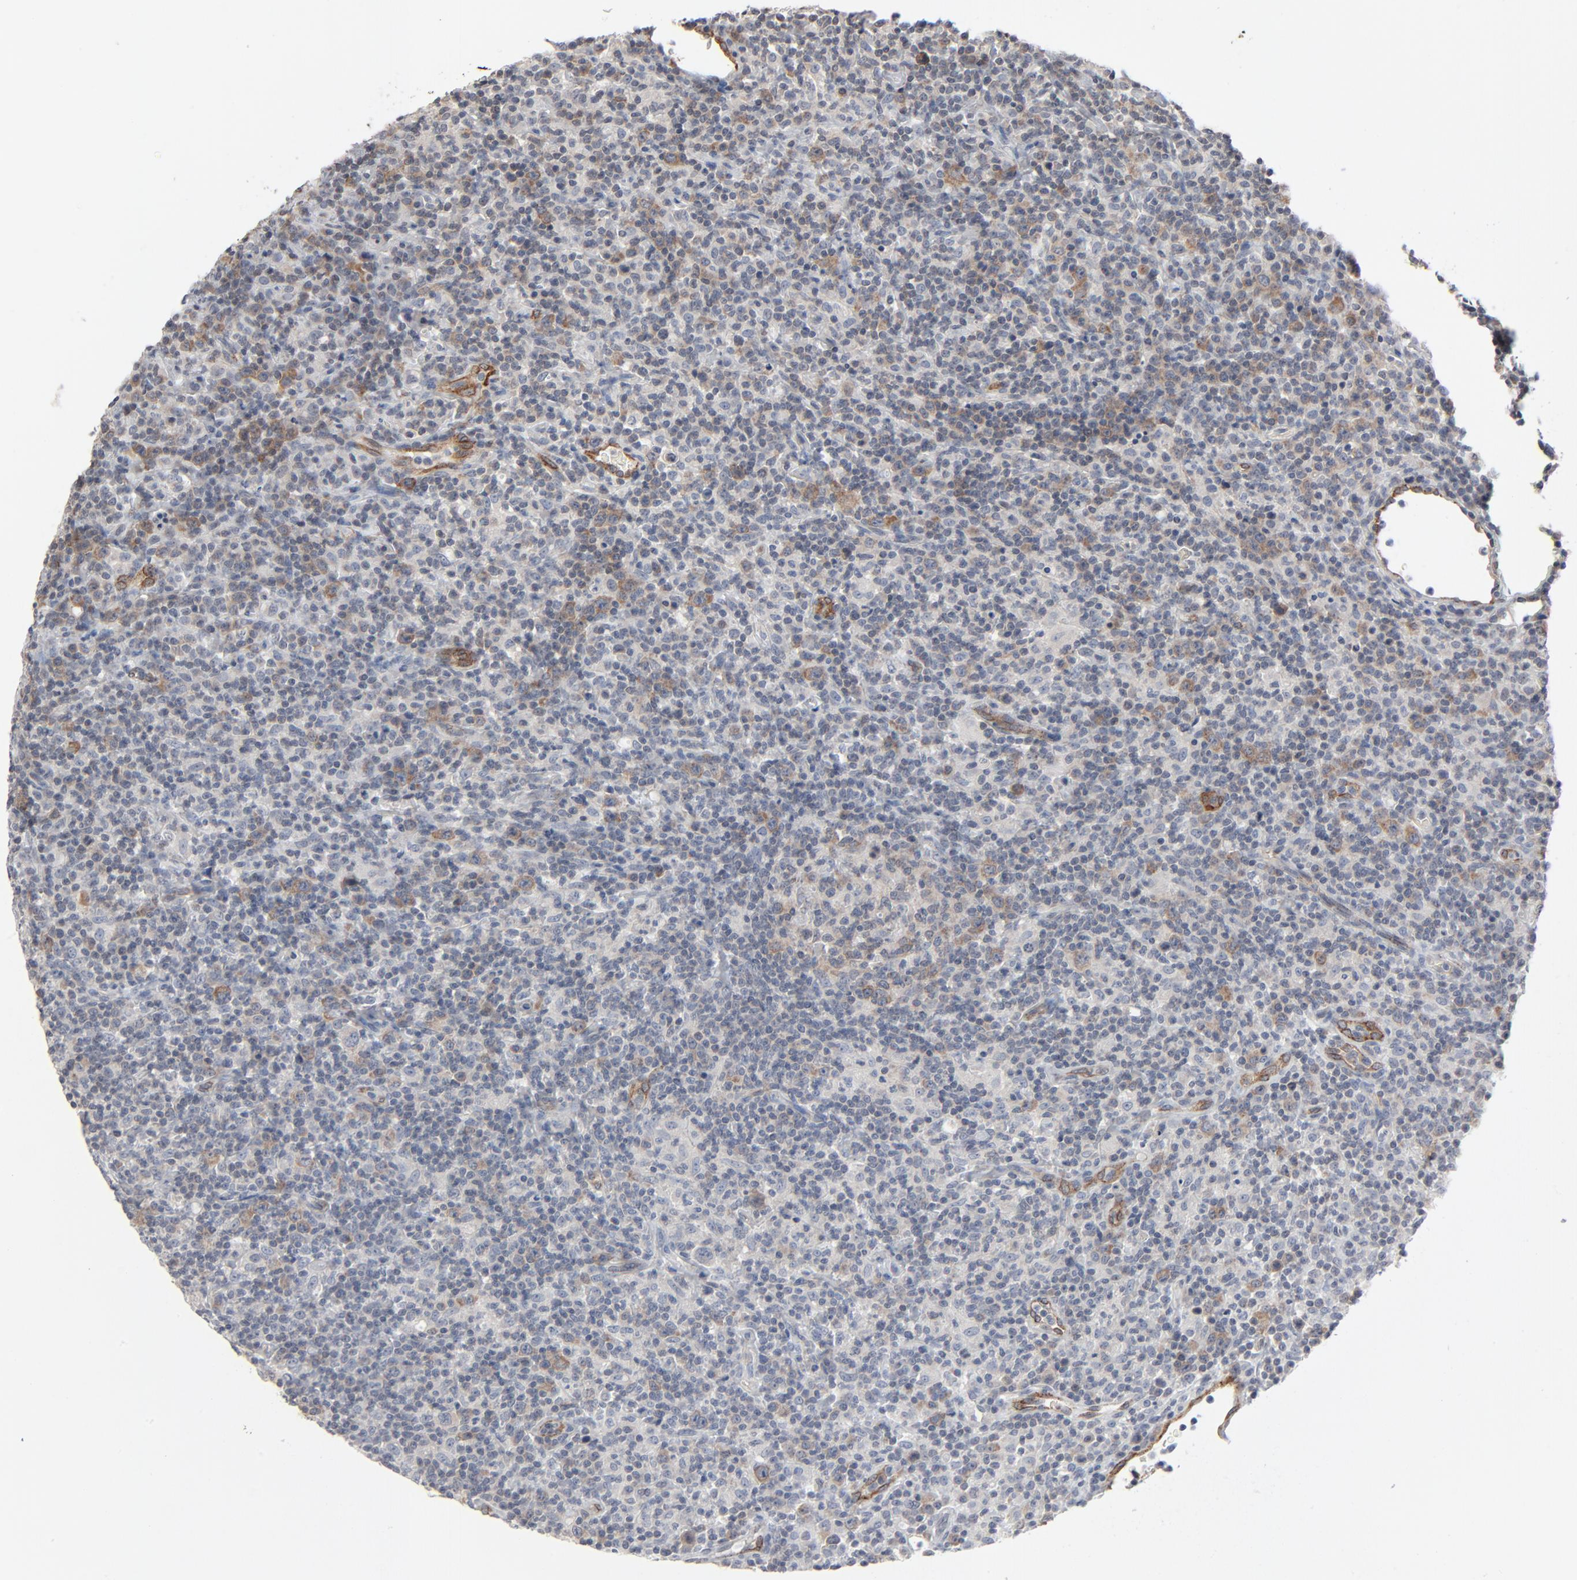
{"staining": {"intensity": "weak", "quantity": "<25%", "location": "cytoplasmic/membranous"}, "tissue": "lymphoma", "cell_type": "Tumor cells", "image_type": "cancer", "snomed": [{"axis": "morphology", "description": "Hodgkin's disease, NOS"}, {"axis": "topography", "description": "Lymph node"}], "caption": "A high-resolution micrograph shows IHC staining of Hodgkin's disease, which shows no significant positivity in tumor cells.", "gene": "ITPR3", "patient": {"sex": "male", "age": 65}}